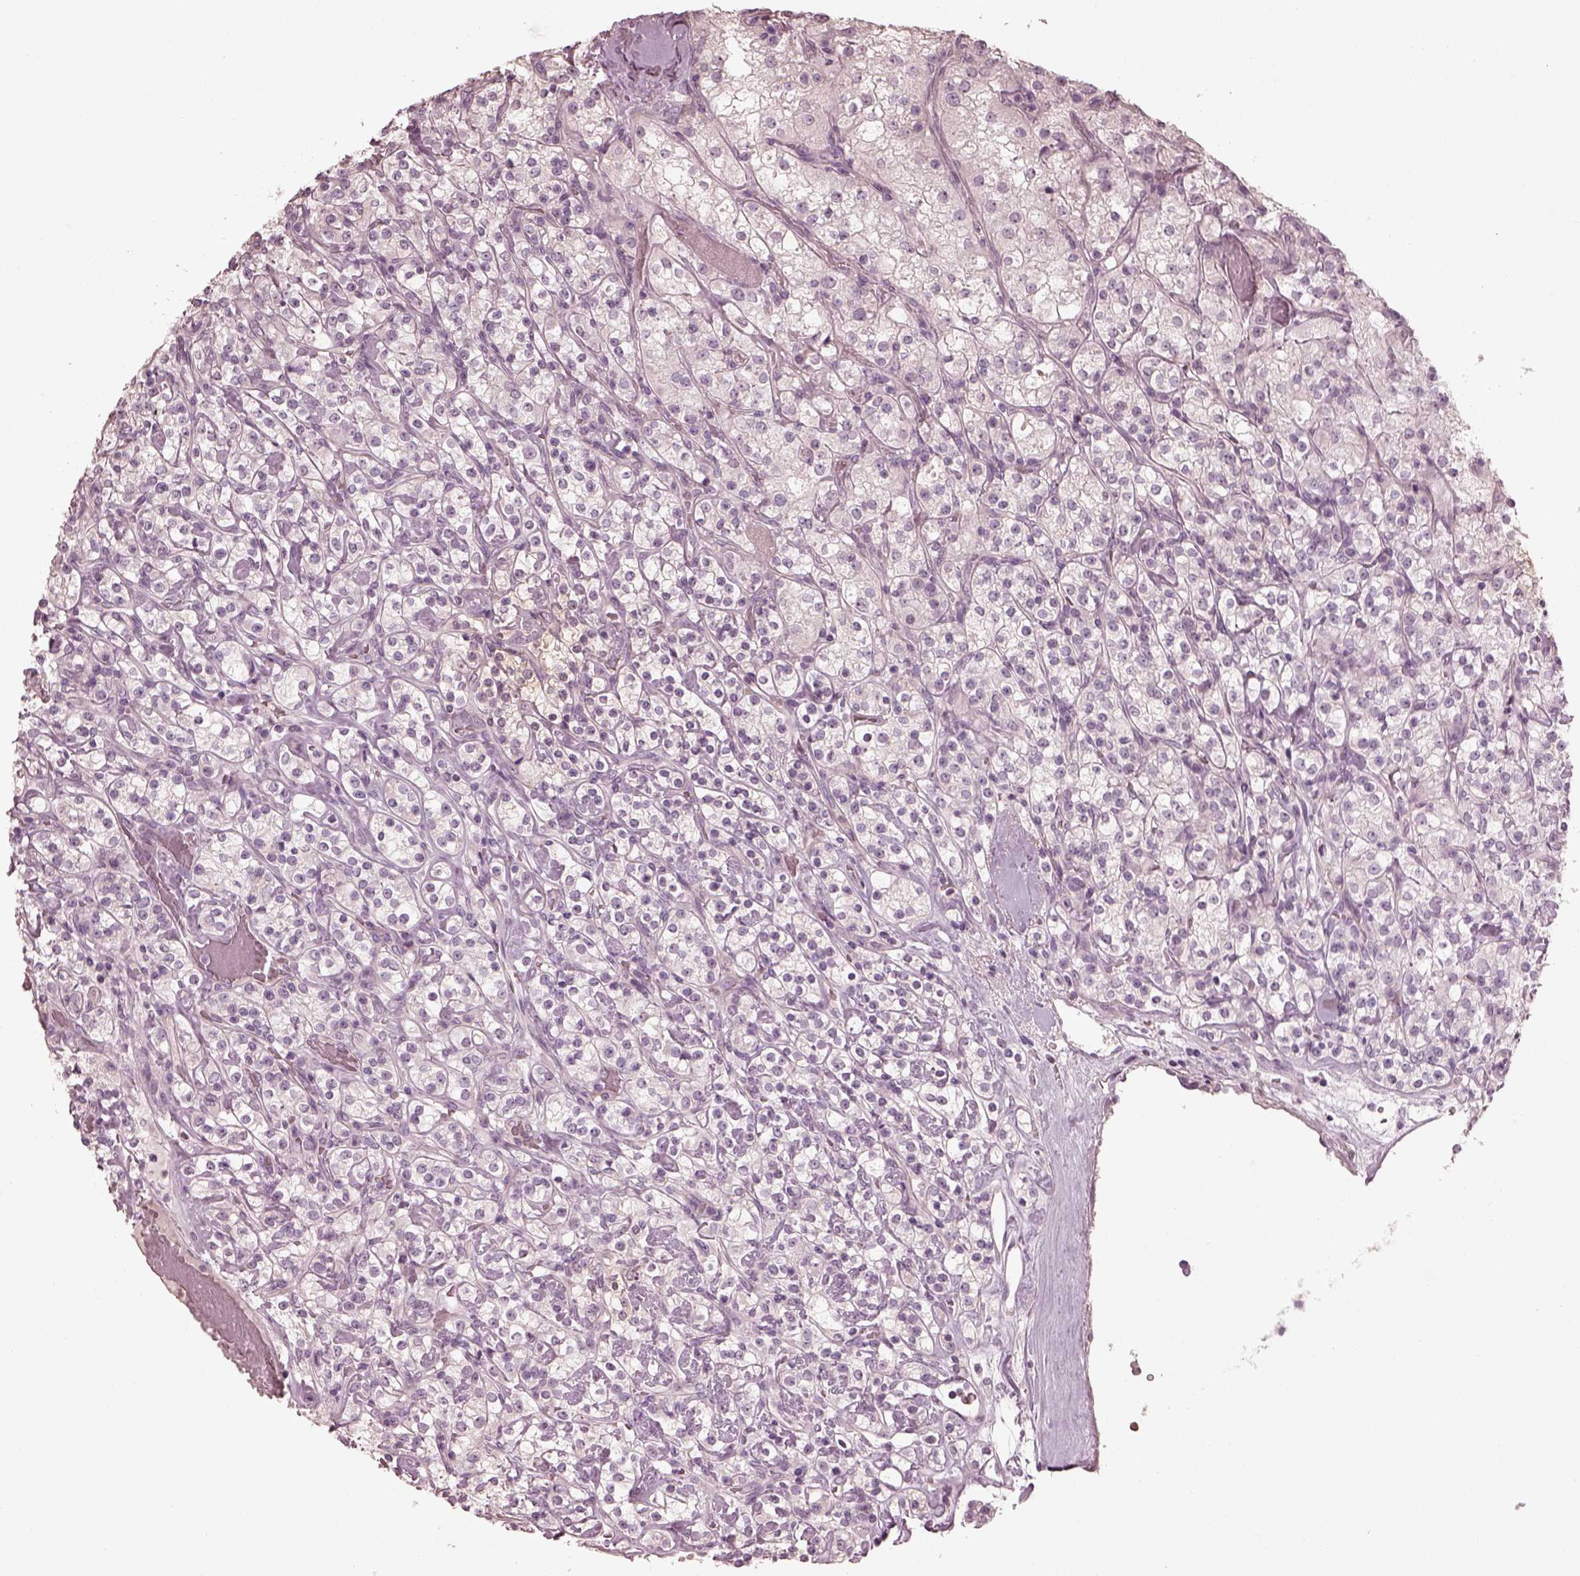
{"staining": {"intensity": "negative", "quantity": "none", "location": "none"}, "tissue": "renal cancer", "cell_type": "Tumor cells", "image_type": "cancer", "snomed": [{"axis": "morphology", "description": "Adenocarcinoma, NOS"}, {"axis": "topography", "description": "Kidney"}], "caption": "This is an IHC histopathology image of renal adenocarcinoma. There is no staining in tumor cells.", "gene": "OPTC", "patient": {"sex": "male", "age": 77}}